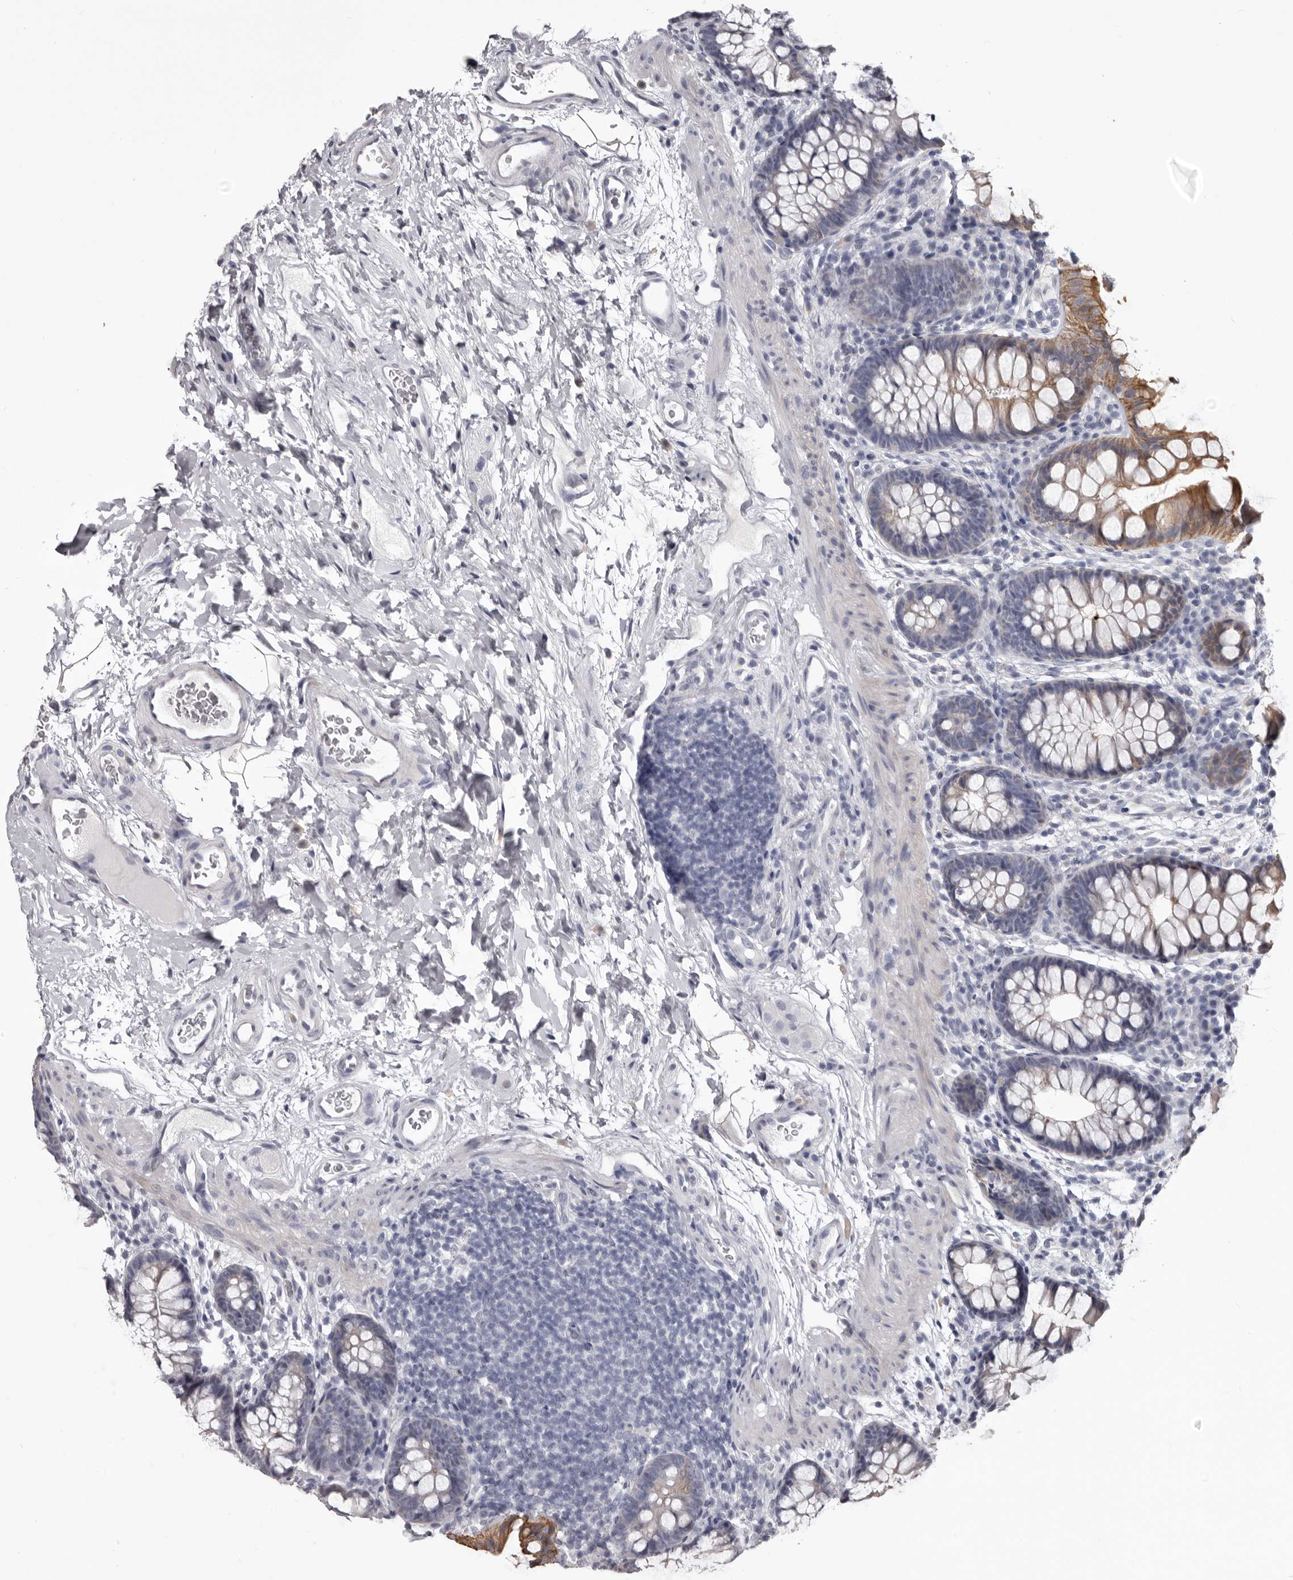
{"staining": {"intensity": "negative", "quantity": "none", "location": "none"}, "tissue": "colon", "cell_type": "Endothelial cells", "image_type": "normal", "snomed": [{"axis": "morphology", "description": "Normal tissue, NOS"}, {"axis": "topography", "description": "Colon"}], "caption": "Colon stained for a protein using immunohistochemistry (IHC) displays no positivity endothelial cells.", "gene": "LPAR6", "patient": {"sex": "female", "age": 62}}